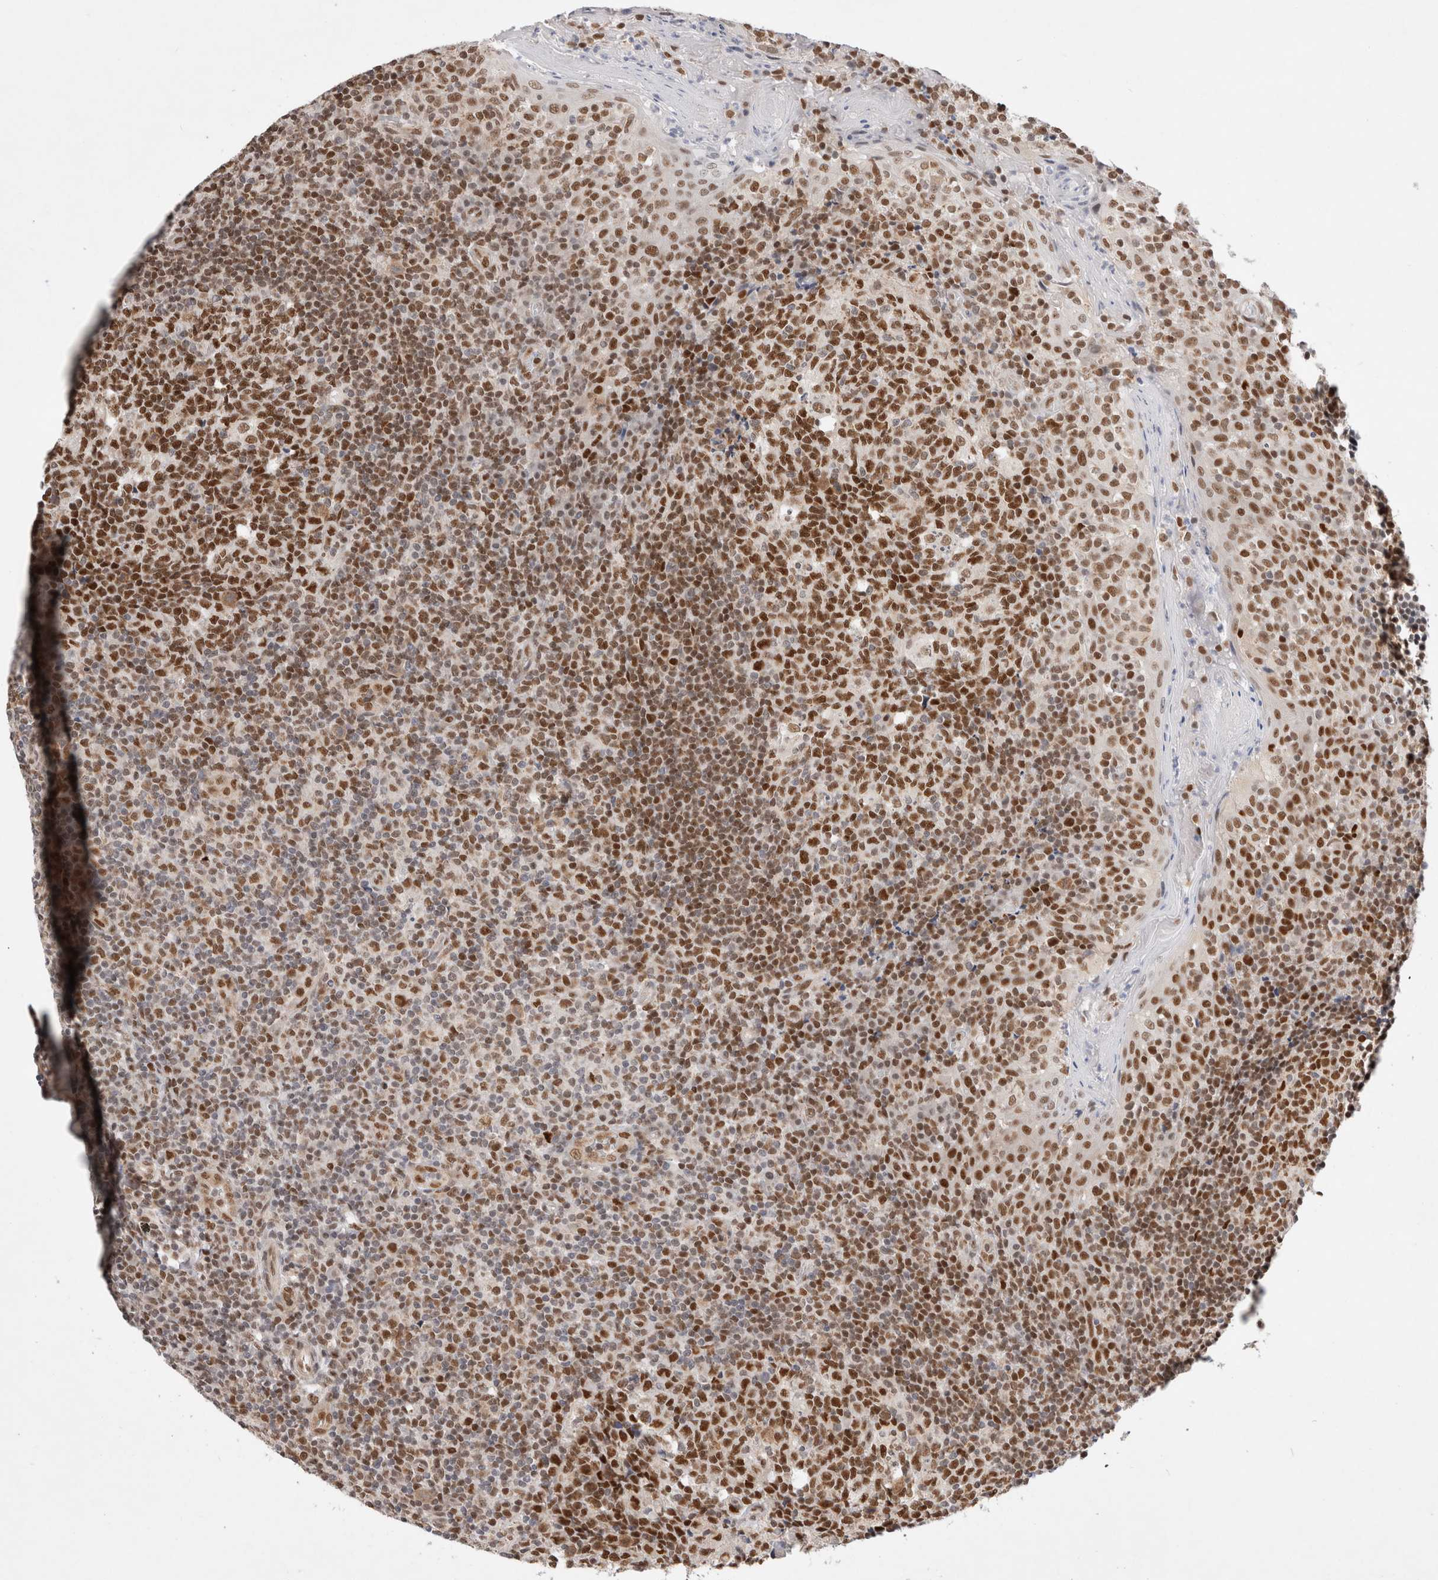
{"staining": {"intensity": "strong", "quantity": ">75%", "location": "nuclear"}, "tissue": "tonsil", "cell_type": "Germinal center cells", "image_type": "normal", "snomed": [{"axis": "morphology", "description": "Normal tissue, NOS"}, {"axis": "topography", "description": "Tonsil"}], "caption": "Germinal center cells demonstrate high levels of strong nuclear expression in about >75% of cells in benign human tonsil.", "gene": "GTF2I", "patient": {"sex": "female", "age": 19}}